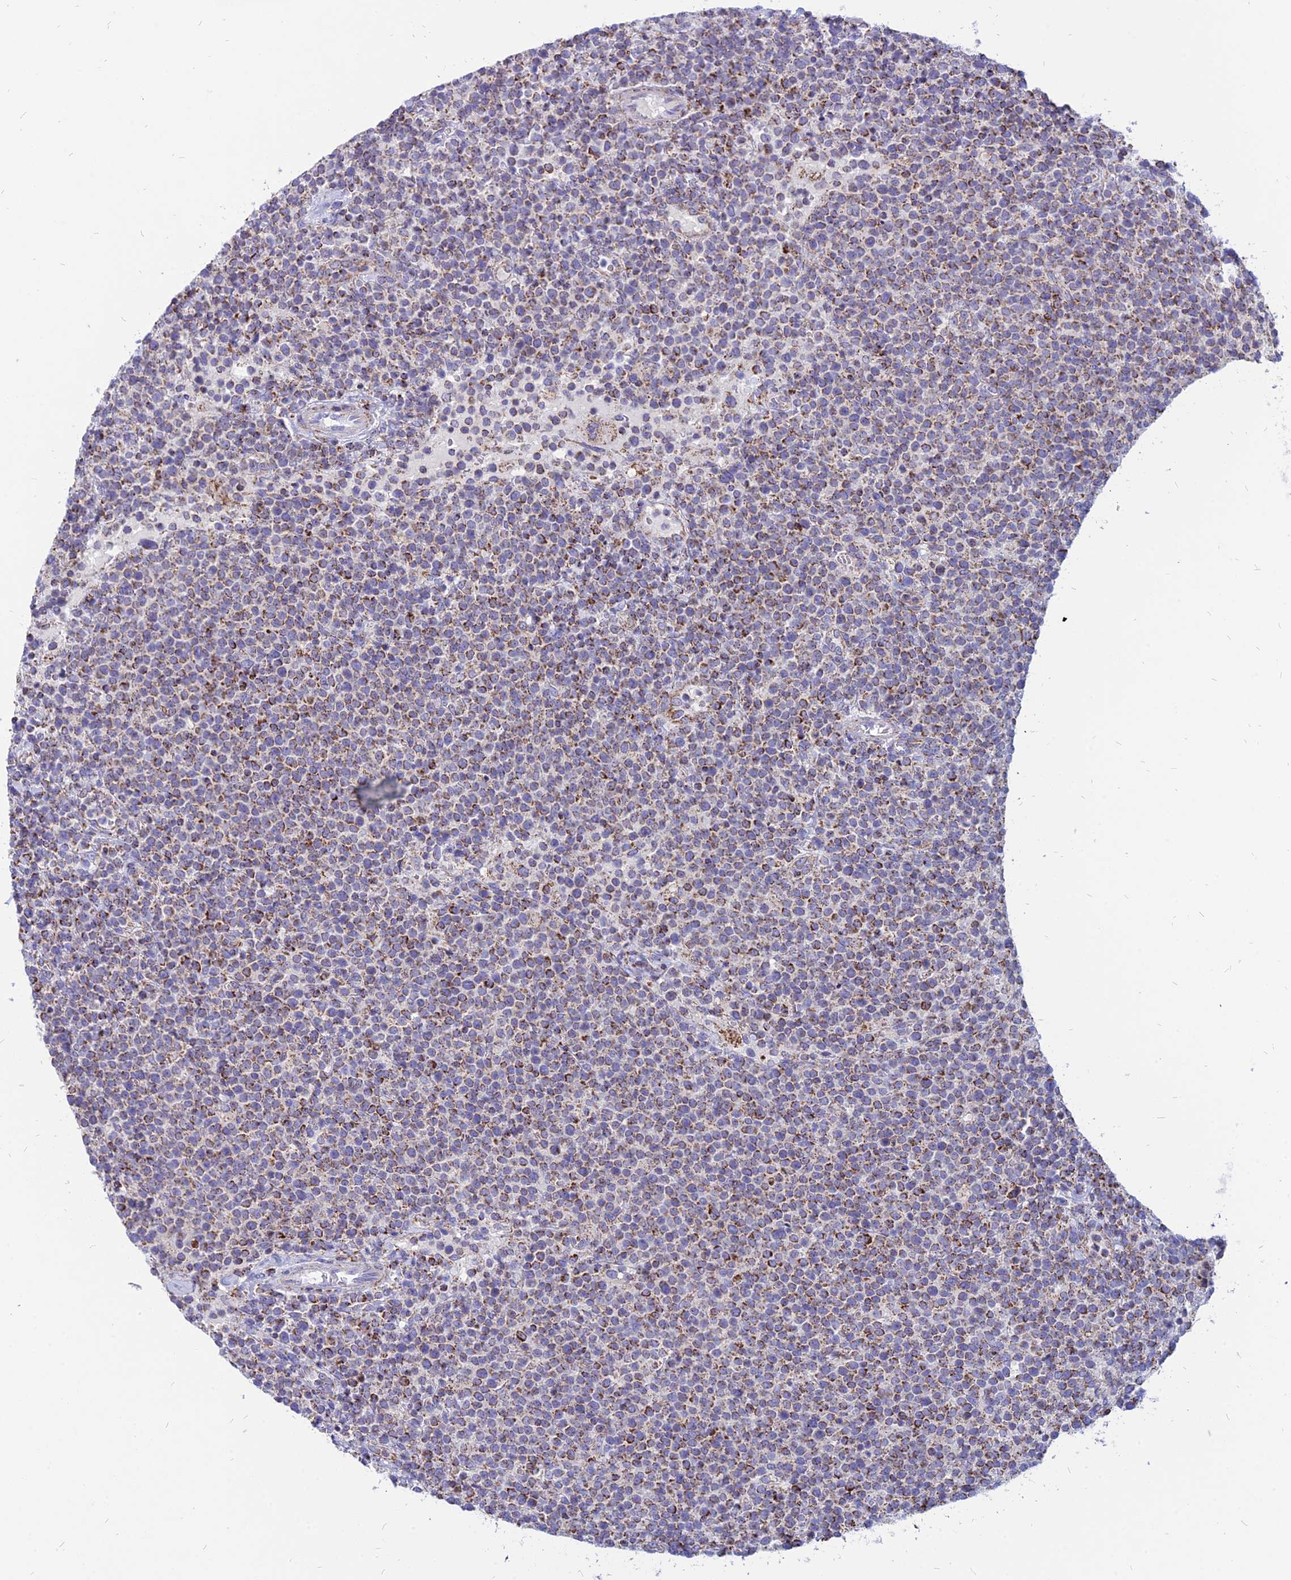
{"staining": {"intensity": "moderate", "quantity": "25%-75%", "location": "cytoplasmic/membranous"}, "tissue": "lymphoma", "cell_type": "Tumor cells", "image_type": "cancer", "snomed": [{"axis": "morphology", "description": "Malignant lymphoma, non-Hodgkin's type, High grade"}, {"axis": "topography", "description": "Lymph node"}], "caption": "Malignant lymphoma, non-Hodgkin's type (high-grade) stained with immunohistochemistry exhibits moderate cytoplasmic/membranous positivity in approximately 25%-75% of tumor cells.", "gene": "PACC1", "patient": {"sex": "male", "age": 61}}